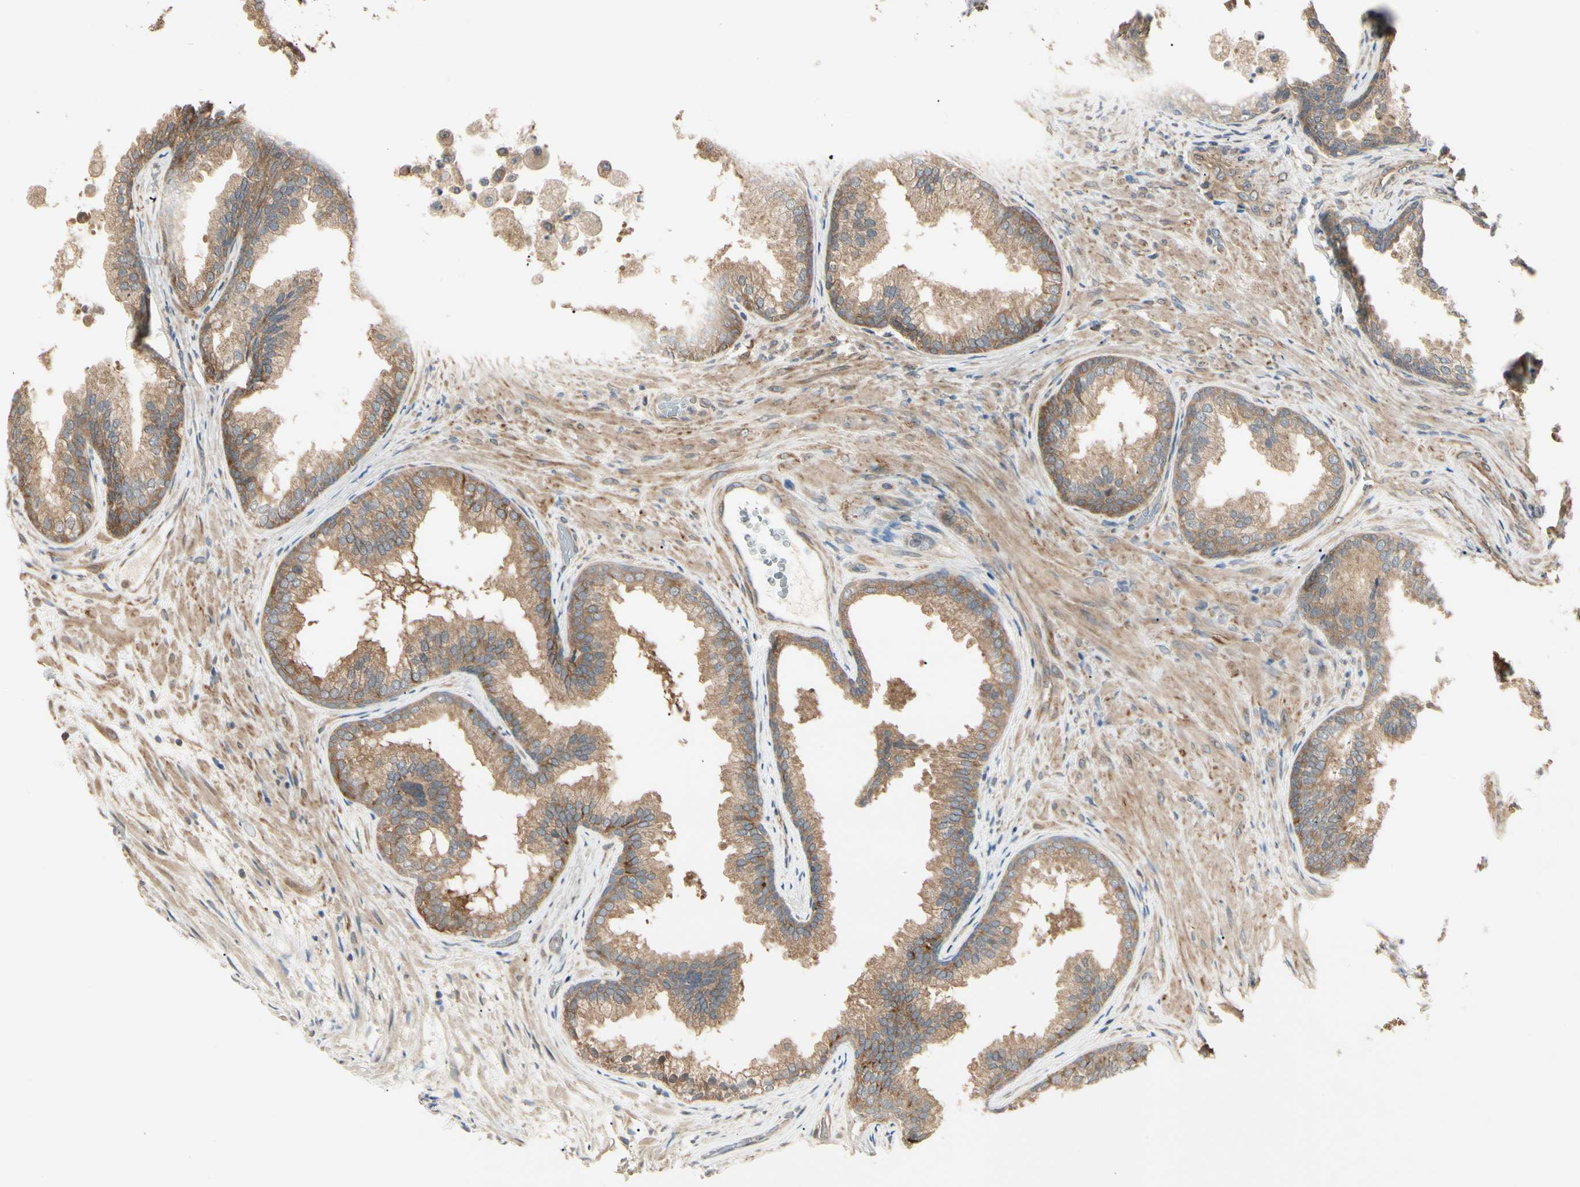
{"staining": {"intensity": "moderate", "quantity": ">75%", "location": "cytoplasmic/membranous"}, "tissue": "prostate", "cell_type": "Glandular cells", "image_type": "normal", "snomed": [{"axis": "morphology", "description": "Normal tissue, NOS"}, {"axis": "topography", "description": "Prostate"}], "caption": "Prostate stained with DAB (3,3'-diaminobenzidine) immunohistochemistry shows medium levels of moderate cytoplasmic/membranous positivity in about >75% of glandular cells.", "gene": "IRAG1", "patient": {"sex": "male", "age": 76}}